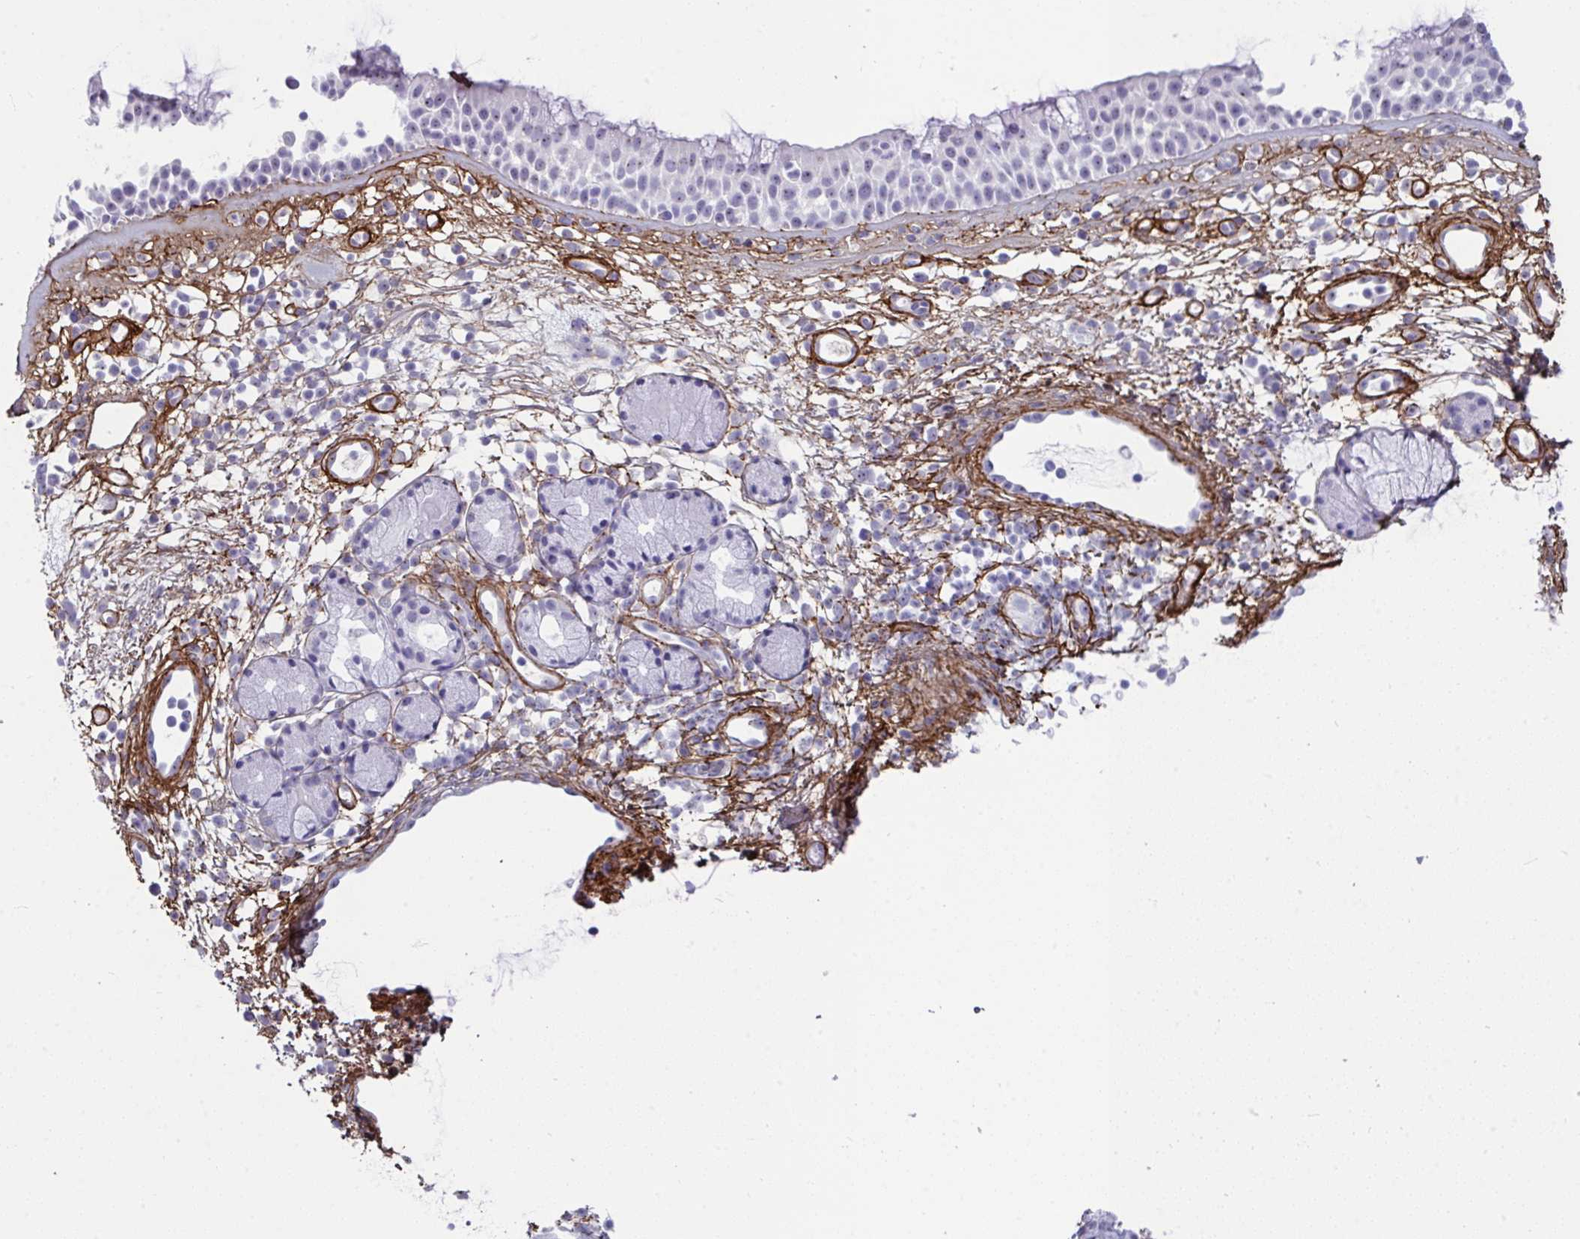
{"staining": {"intensity": "weak", "quantity": "<25%", "location": "nuclear"}, "tissue": "nasopharynx", "cell_type": "Respiratory epithelial cells", "image_type": "normal", "snomed": [{"axis": "morphology", "description": "Normal tissue, NOS"}, {"axis": "topography", "description": "Nasopharynx"}], "caption": "Respiratory epithelial cells are negative for brown protein staining in normal nasopharynx. The staining is performed using DAB (3,3'-diaminobenzidine) brown chromogen with nuclei counter-stained in using hematoxylin.", "gene": "LHFPL6", "patient": {"sex": "female", "age": 70}}